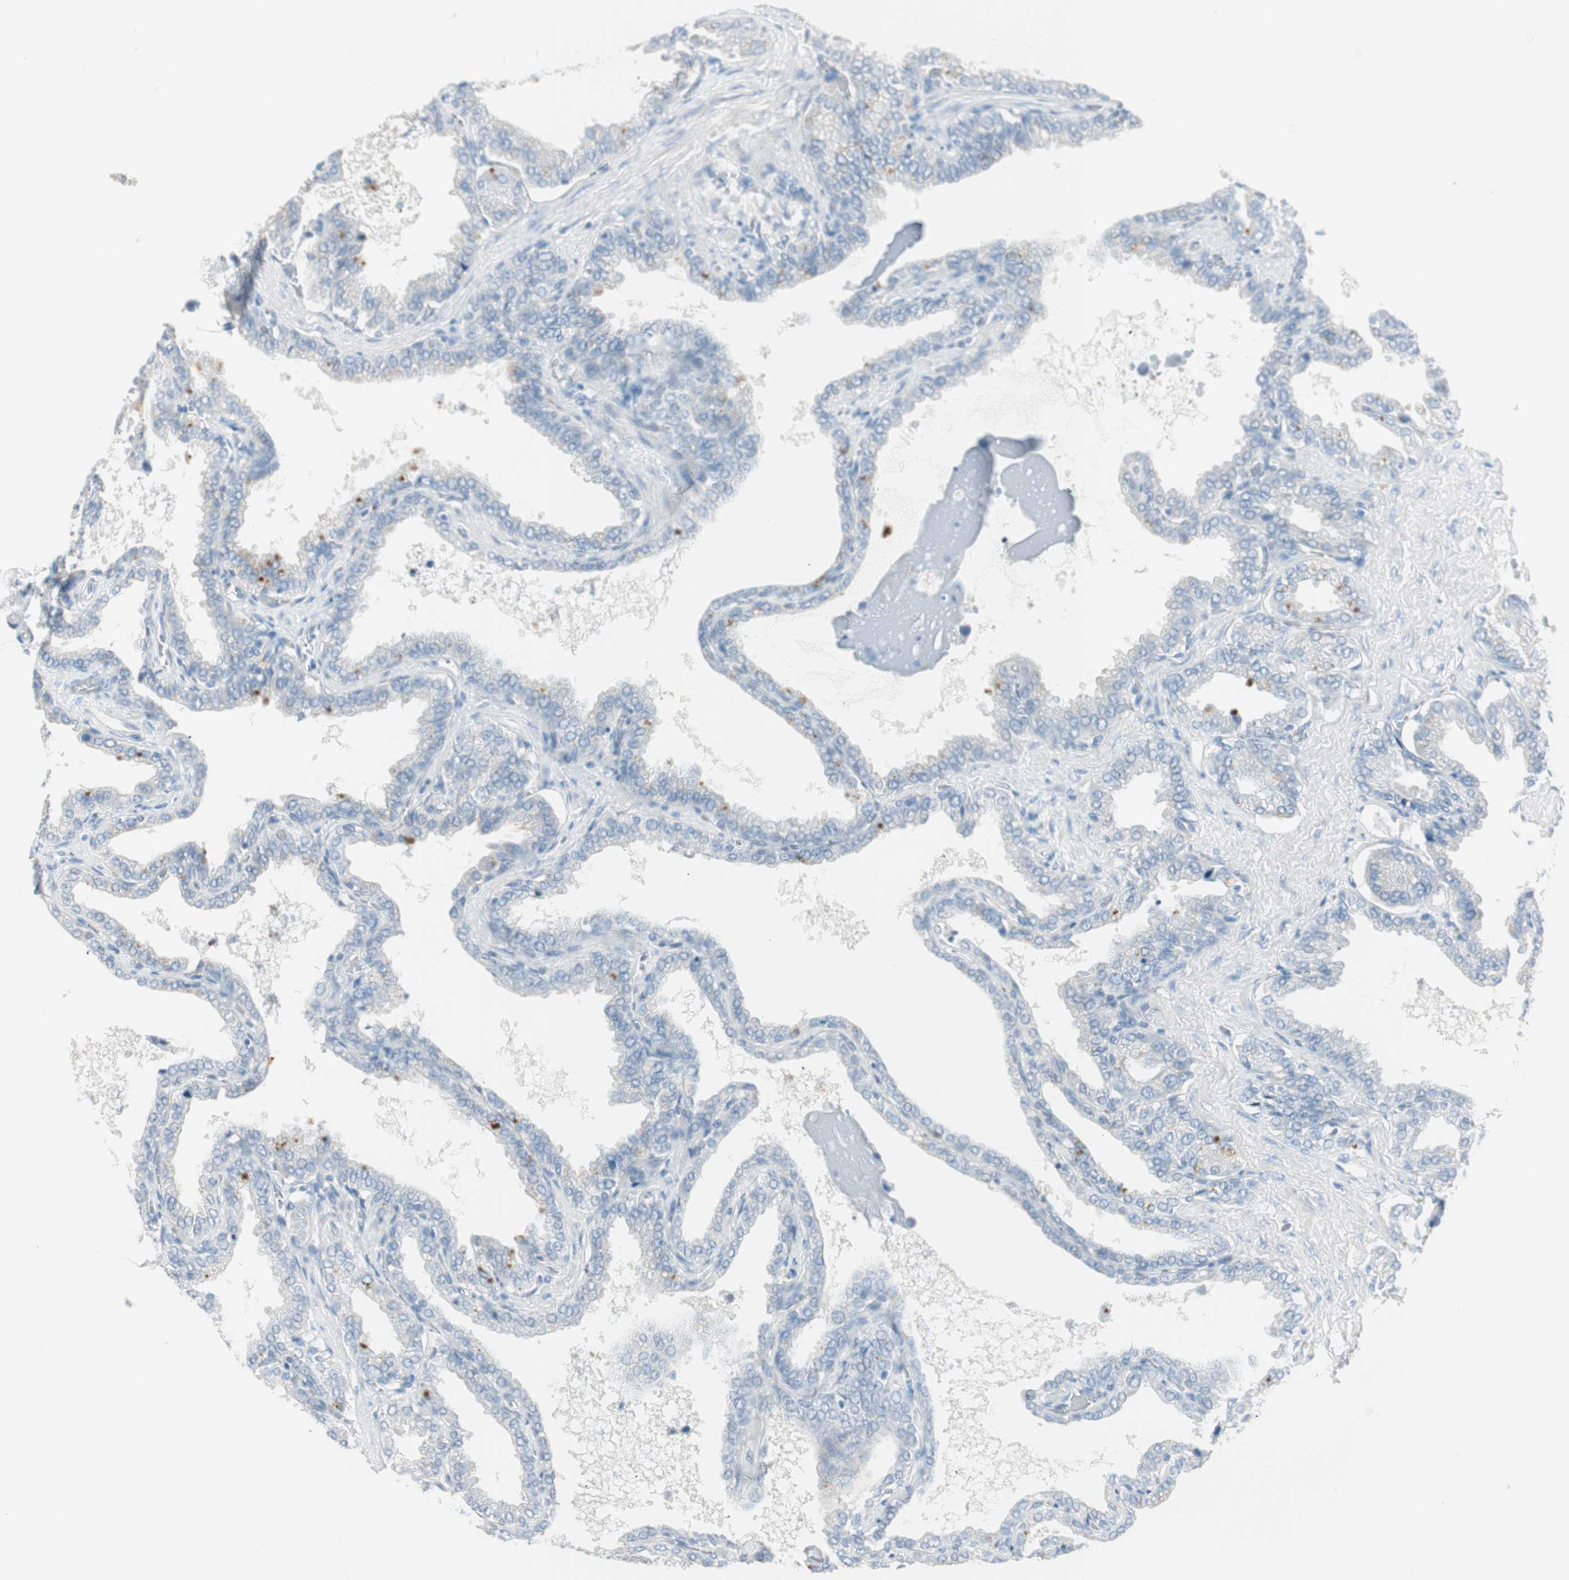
{"staining": {"intensity": "negative", "quantity": "none", "location": "none"}, "tissue": "seminal vesicle", "cell_type": "Glandular cells", "image_type": "normal", "snomed": [{"axis": "morphology", "description": "Normal tissue, NOS"}, {"axis": "topography", "description": "Seminal veicle"}], "caption": "Immunohistochemistry (IHC) image of benign human seminal vesicle stained for a protein (brown), which reveals no expression in glandular cells. (DAB IHC with hematoxylin counter stain).", "gene": "HPGD", "patient": {"sex": "male", "age": 46}}